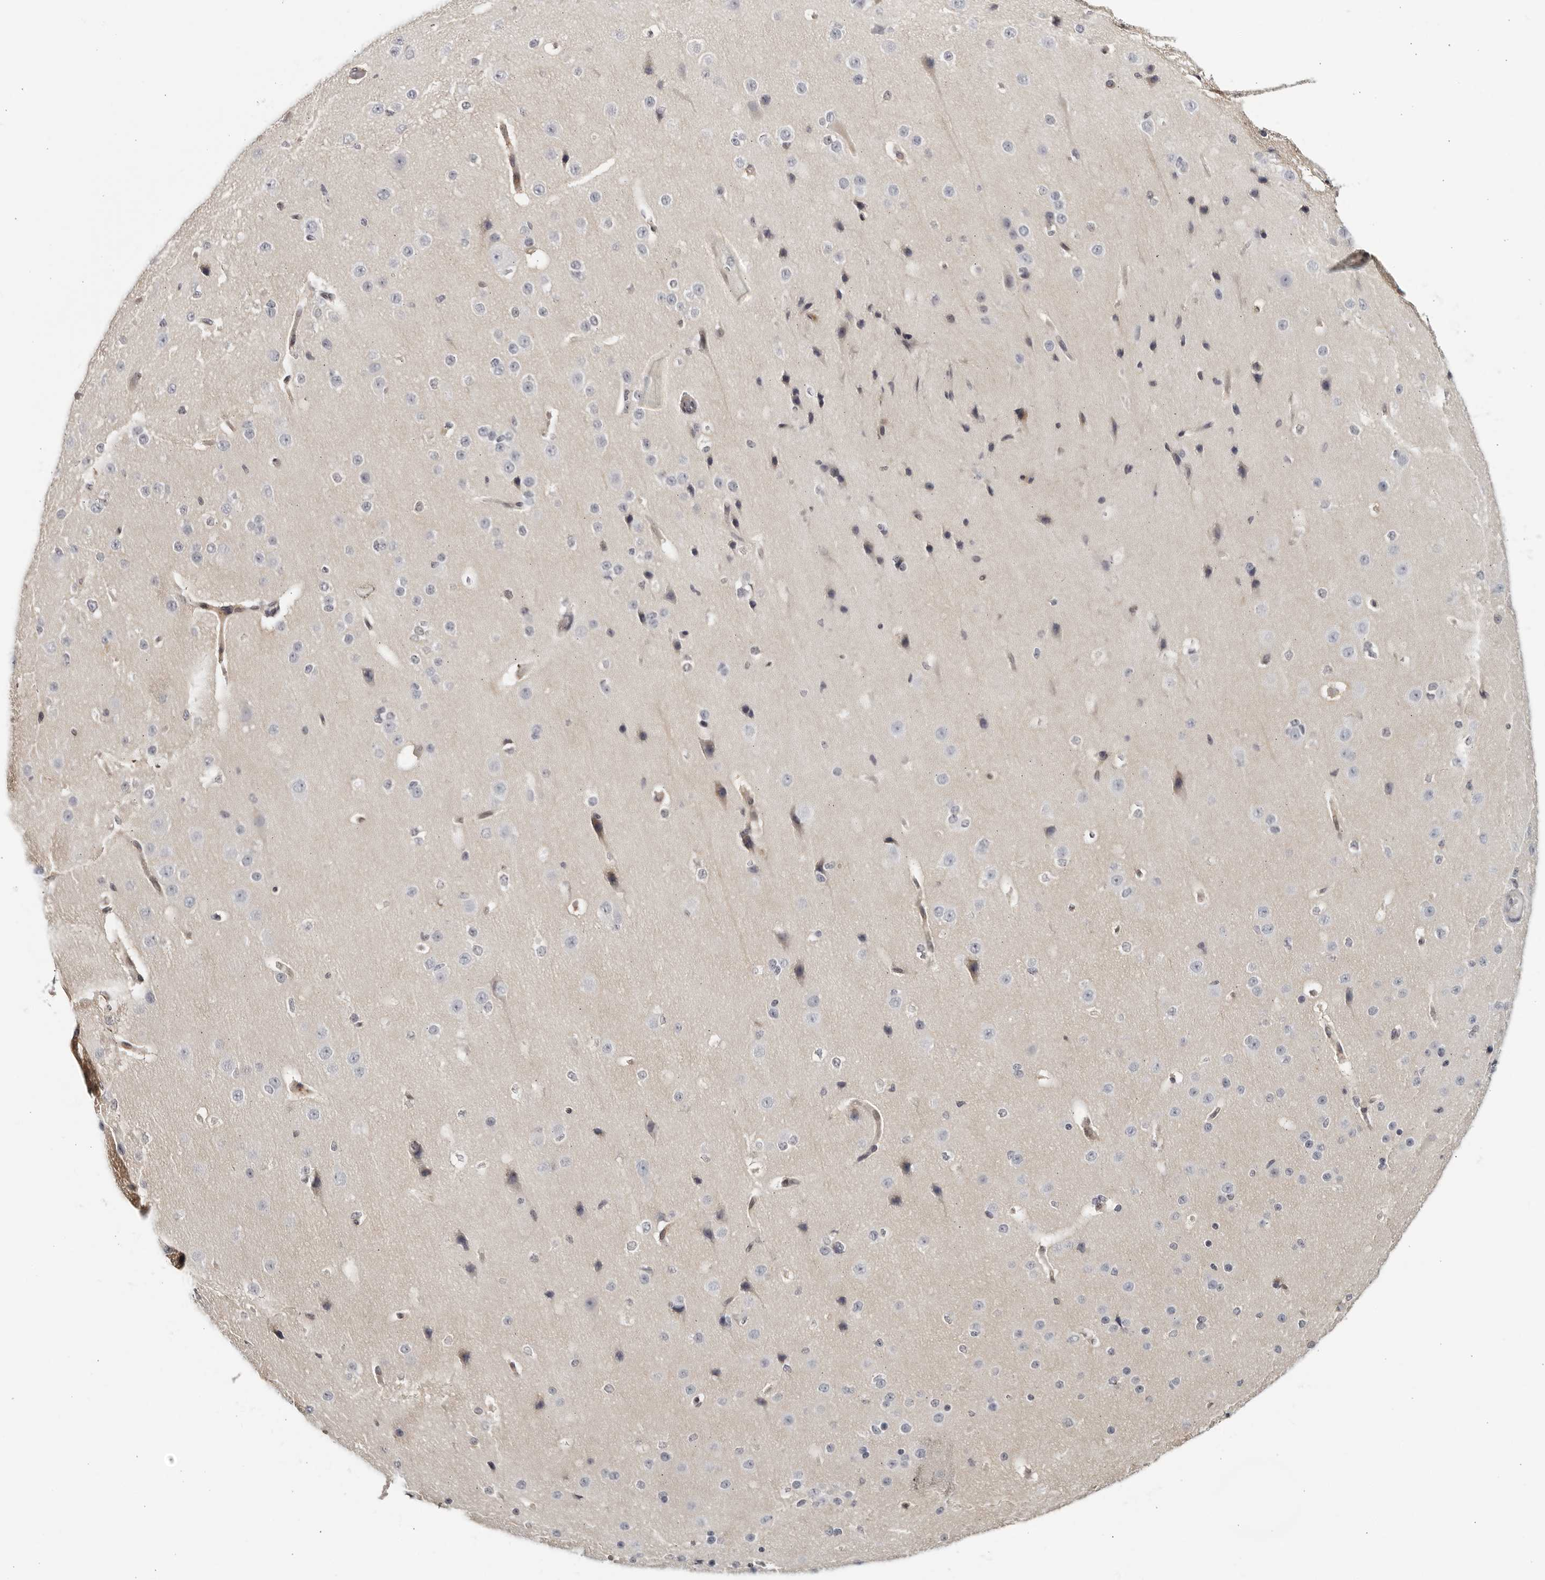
{"staining": {"intensity": "weak", "quantity": ">75%", "location": "cytoplasmic/membranous,nuclear"}, "tissue": "cerebral cortex", "cell_type": "Endothelial cells", "image_type": "normal", "snomed": [{"axis": "morphology", "description": "Normal tissue, NOS"}, {"axis": "morphology", "description": "Developmental malformation"}, {"axis": "topography", "description": "Cerebral cortex"}], "caption": "Immunohistochemical staining of unremarkable human cerebral cortex shows low levels of weak cytoplasmic/membranous,nuclear expression in approximately >75% of endothelial cells. The staining was performed using DAB, with brown indicating positive protein expression. Nuclei are stained blue with hematoxylin.", "gene": "STRADB", "patient": {"sex": "female", "age": 30}}